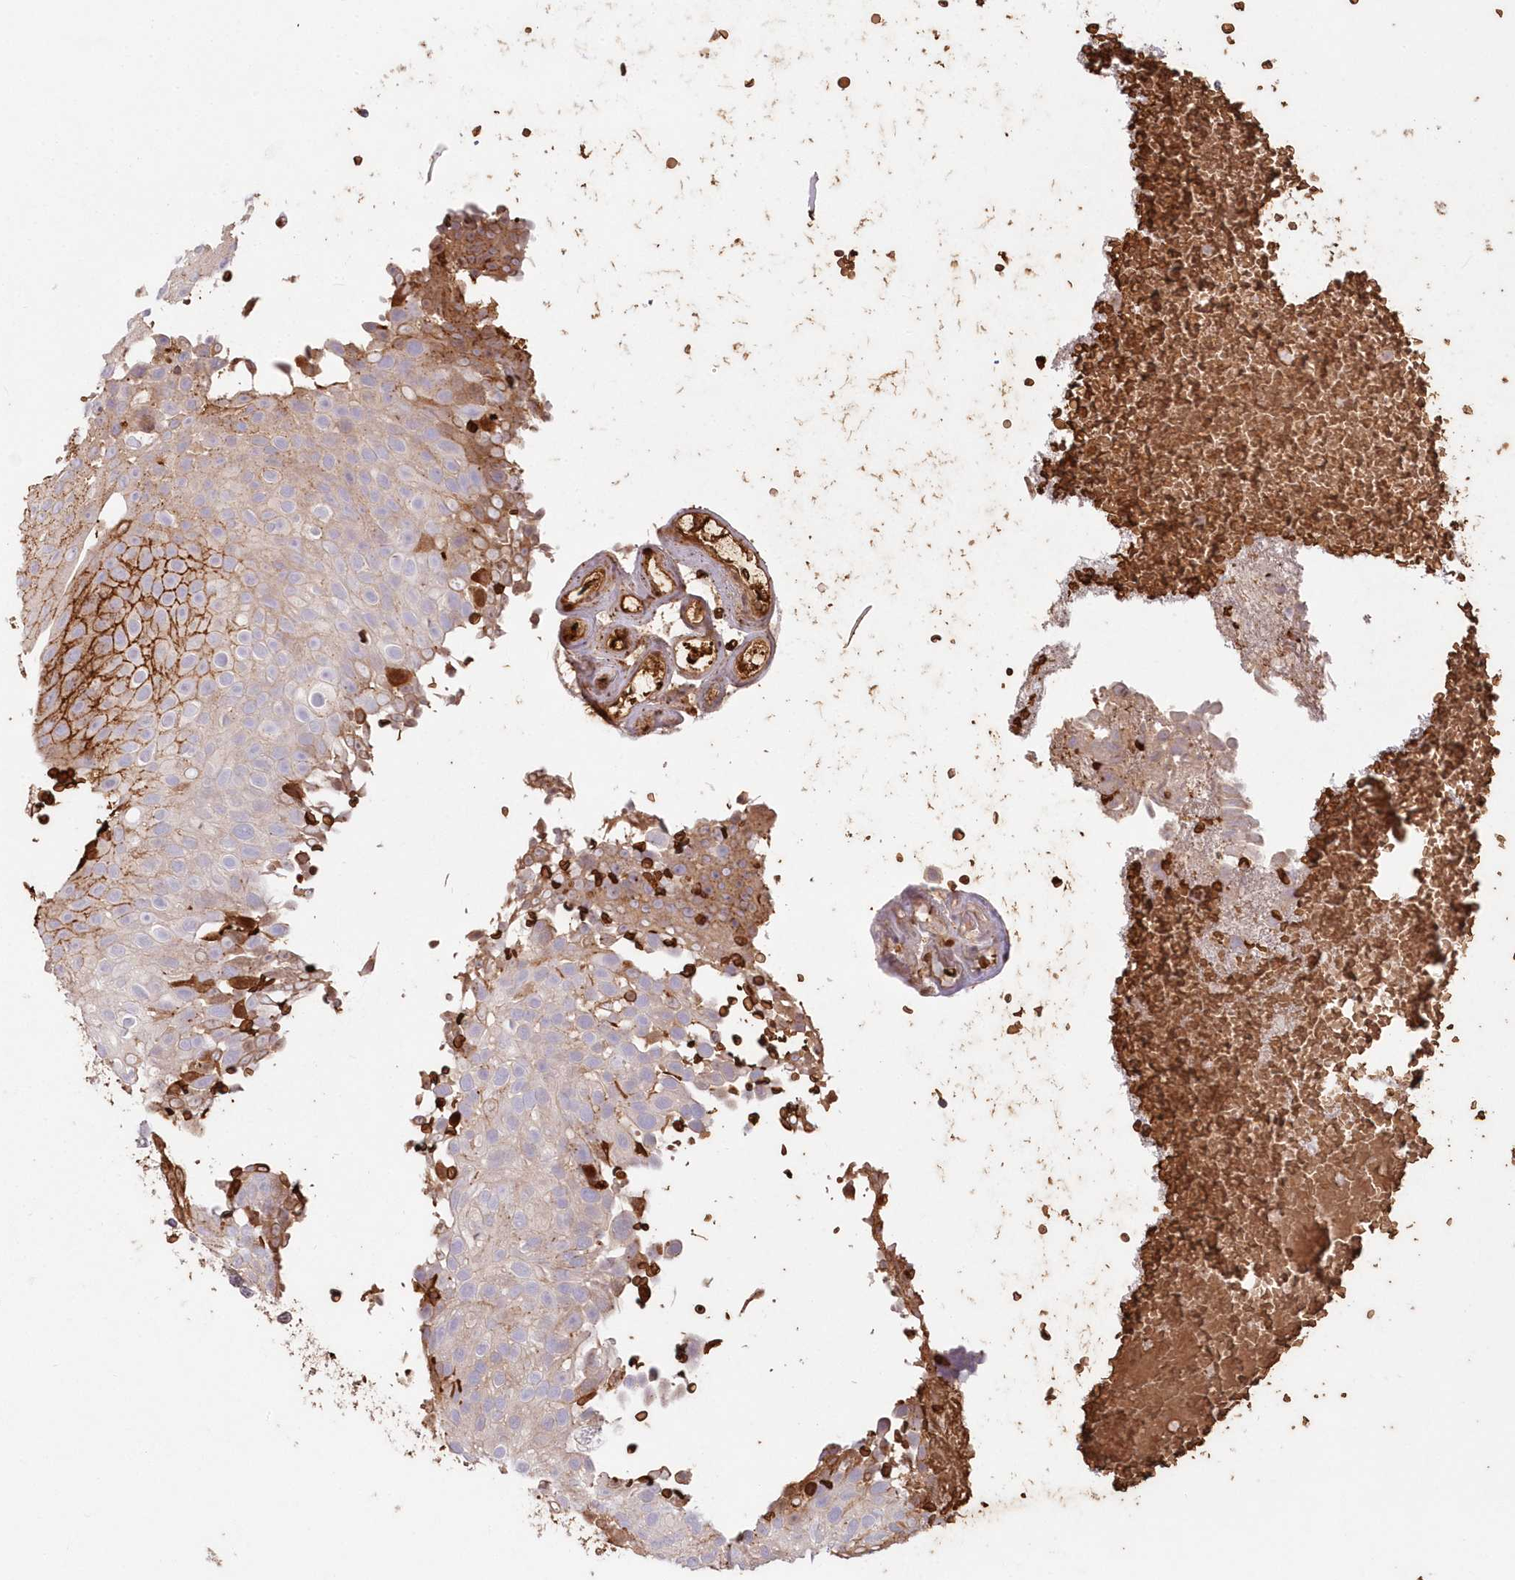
{"staining": {"intensity": "moderate", "quantity": "<25%", "location": "cytoplasmic/membranous"}, "tissue": "urothelial cancer", "cell_type": "Tumor cells", "image_type": "cancer", "snomed": [{"axis": "morphology", "description": "Urothelial carcinoma, Low grade"}, {"axis": "topography", "description": "Urinary bladder"}], "caption": "Immunohistochemistry histopathology image of neoplastic tissue: urothelial cancer stained using immunohistochemistry (IHC) demonstrates low levels of moderate protein expression localized specifically in the cytoplasmic/membranous of tumor cells, appearing as a cytoplasmic/membranous brown color.", "gene": "SERINC1", "patient": {"sex": "male", "age": 78}}